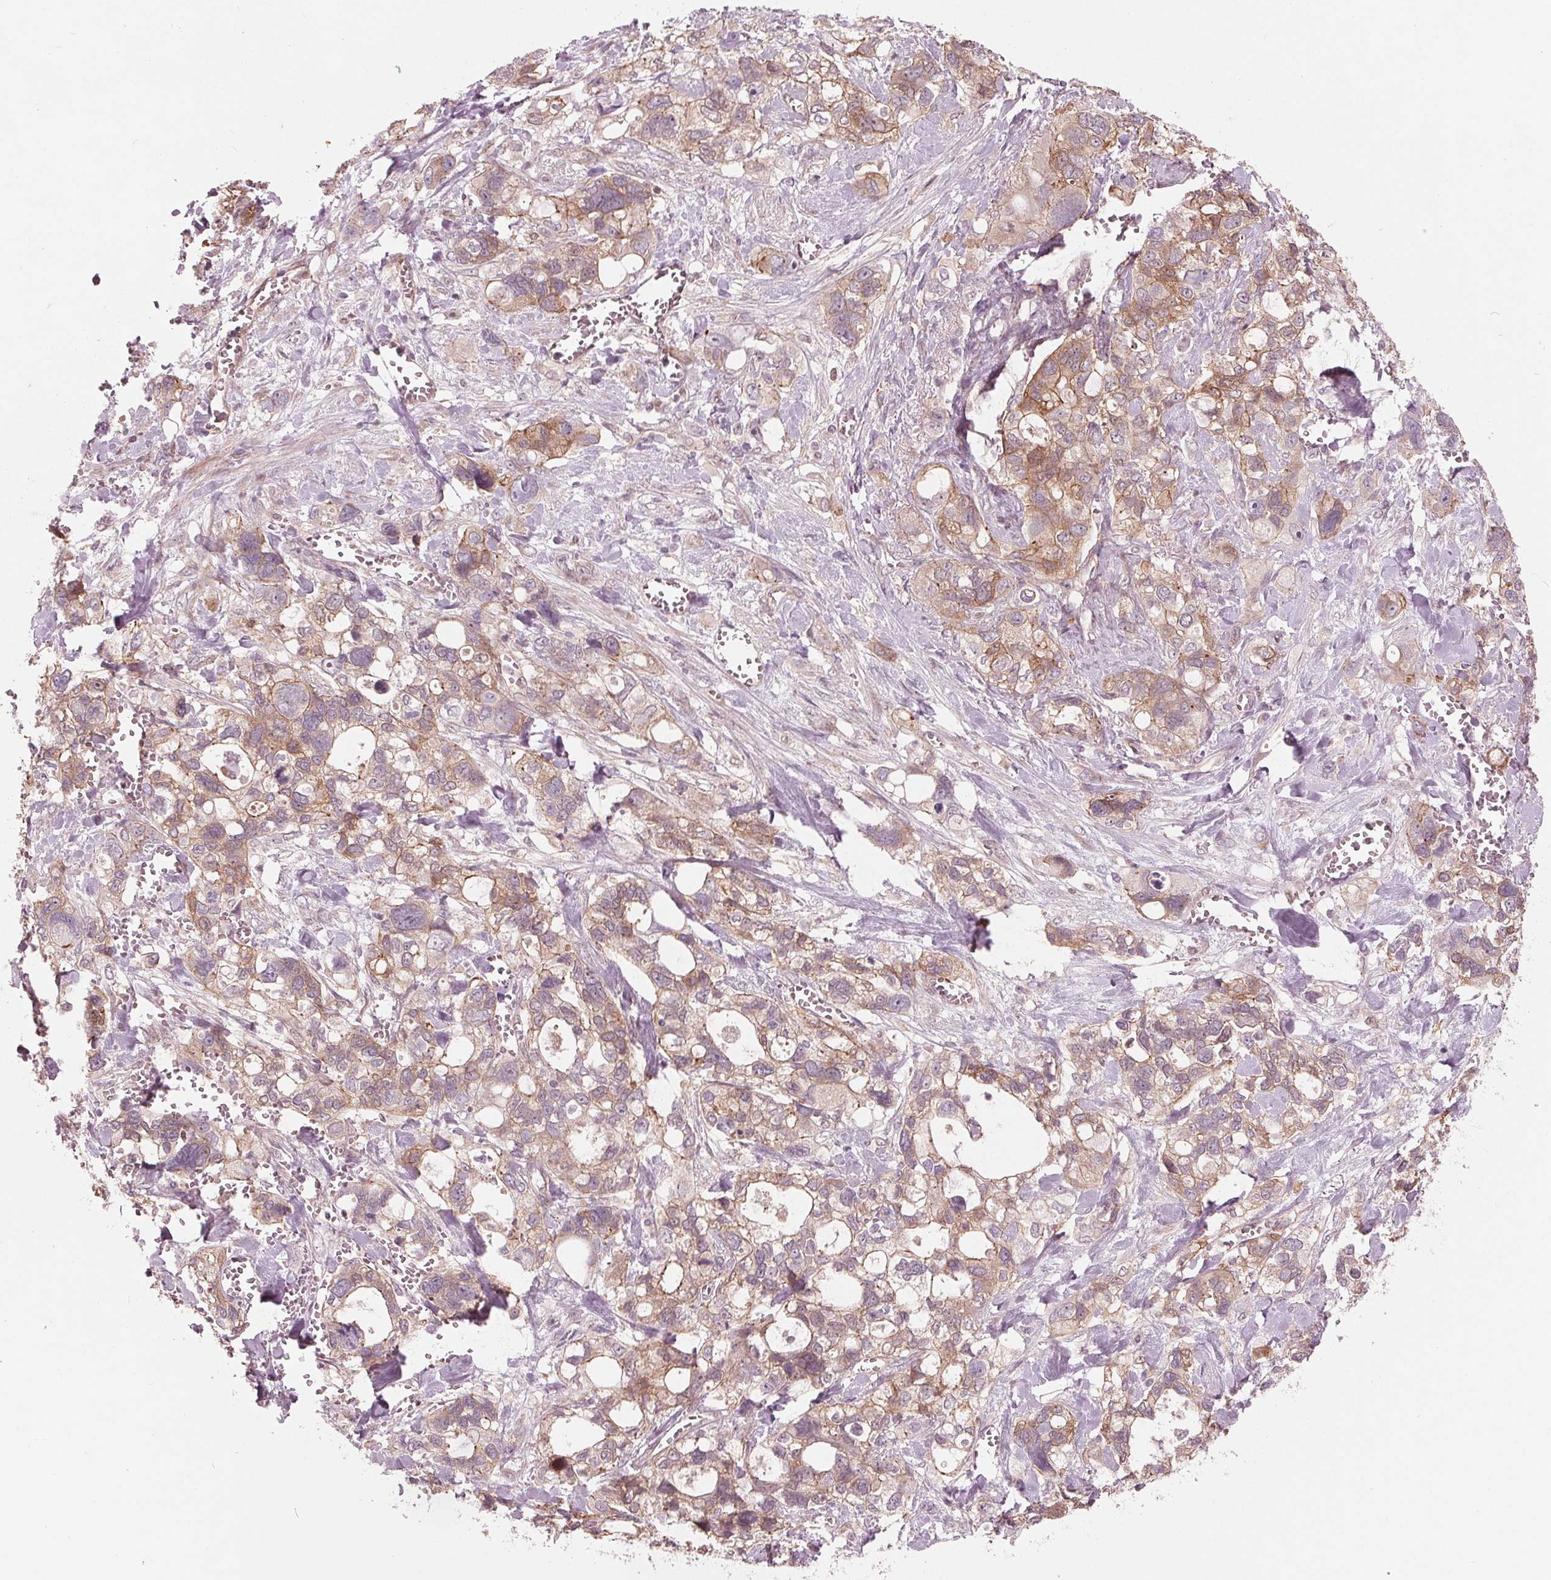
{"staining": {"intensity": "moderate", "quantity": "25%-75%", "location": "cytoplasmic/membranous"}, "tissue": "stomach cancer", "cell_type": "Tumor cells", "image_type": "cancer", "snomed": [{"axis": "morphology", "description": "Adenocarcinoma, NOS"}, {"axis": "topography", "description": "Stomach, upper"}], "caption": "This photomicrograph demonstrates stomach adenocarcinoma stained with immunohistochemistry to label a protein in brown. The cytoplasmic/membranous of tumor cells show moderate positivity for the protein. Nuclei are counter-stained blue.", "gene": "TXNIP", "patient": {"sex": "female", "age": 81}}